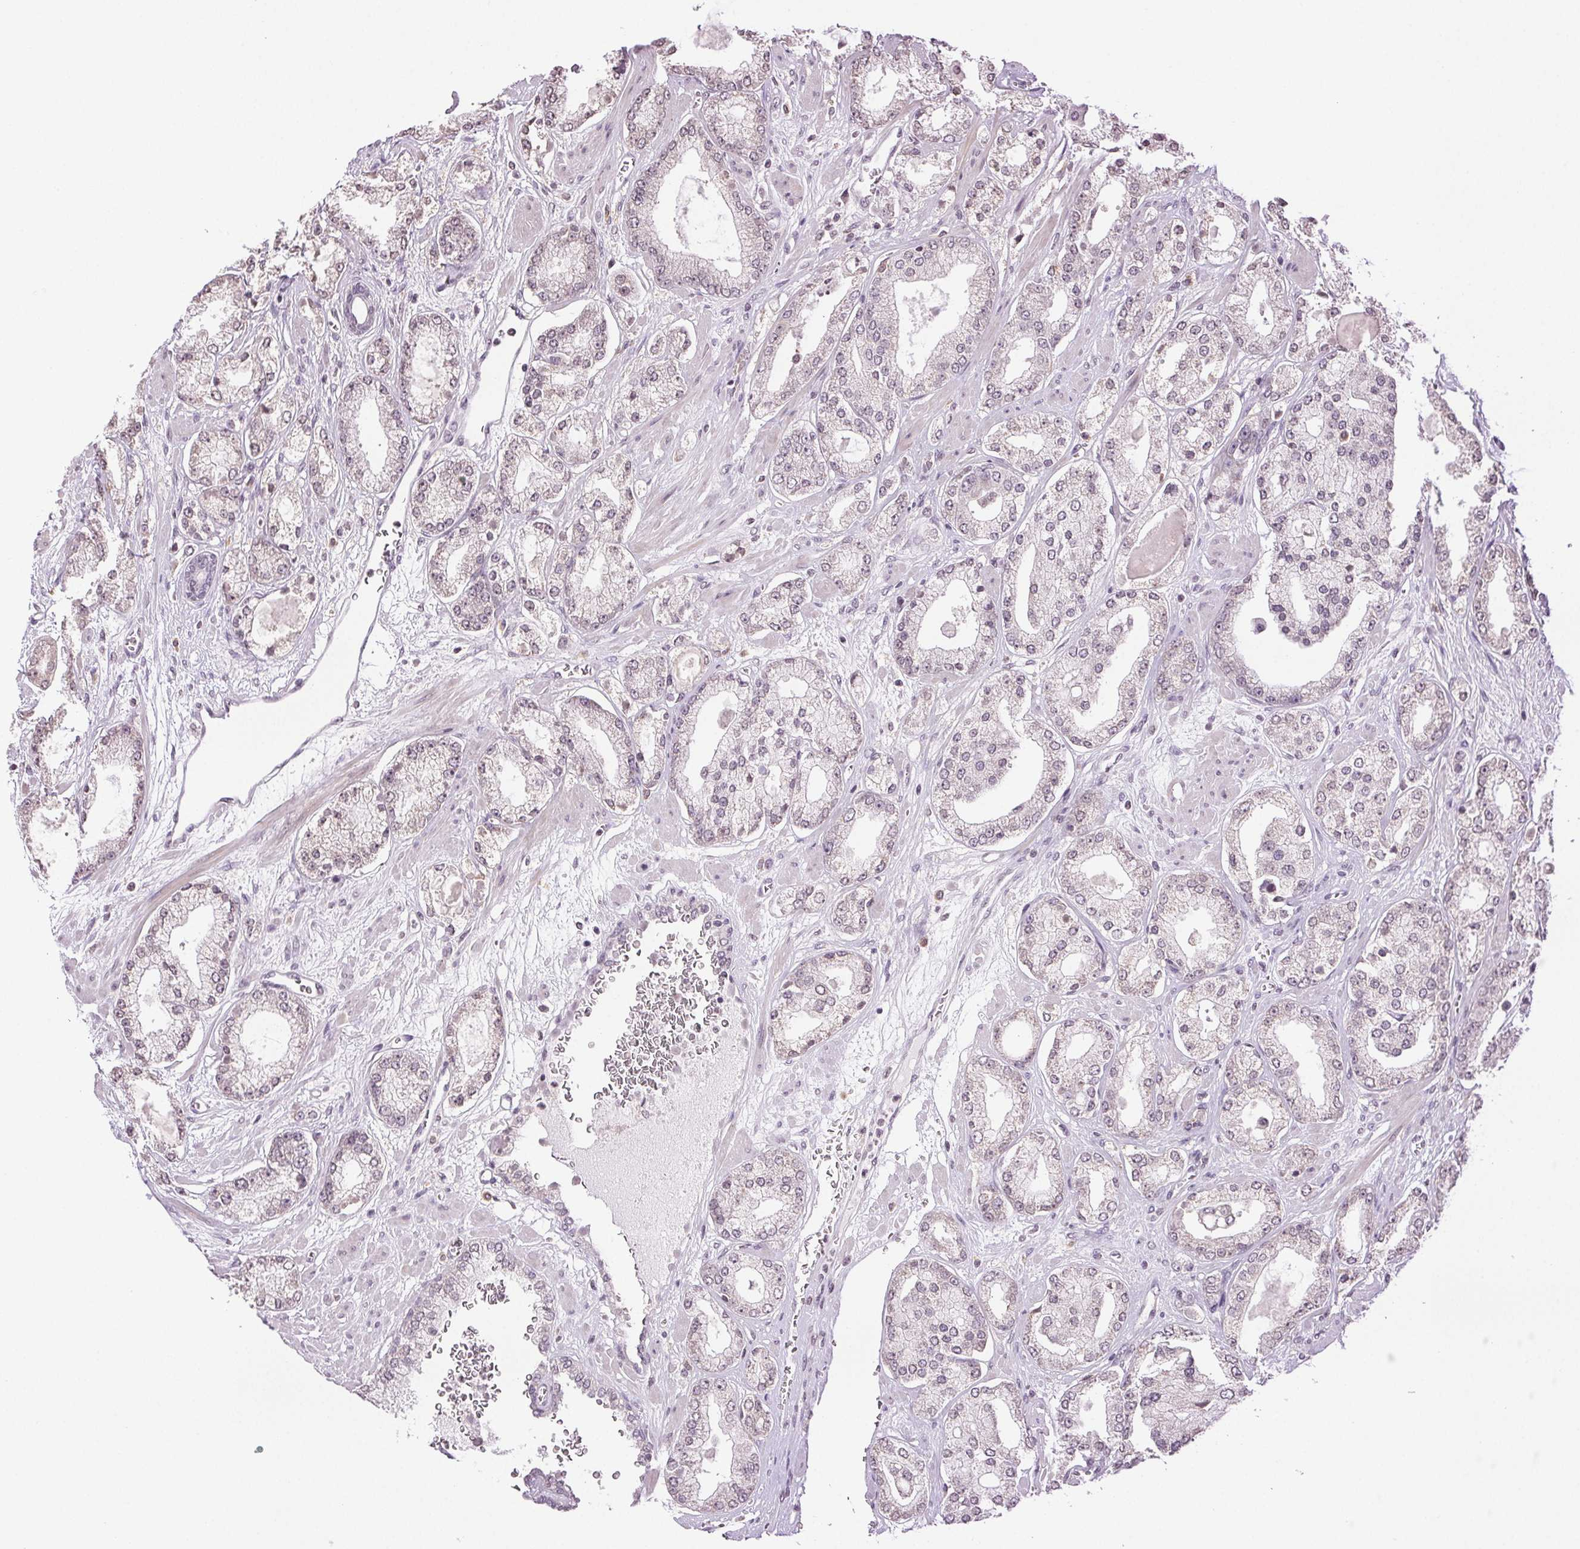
{"staining": {"intensity": "negative", "quantity": "none", "location": "none"}, "tissue": "prostate cancer", "cell_type": "Tumor cells", "image_type": "cancer", "snomed": [{"axis": "morphology", "description": "Adenocarcinoma, High grade"}, {"axis": "topography", "description": "Prostate"}], "caption": "This is a micrograph of immunohistochemistry staining of high-grade adenocarcinoma (prostate), which shows no expression in tumor cells.", "gene": "TNNT3", "patient": {"sex": "male", "age": 64}}